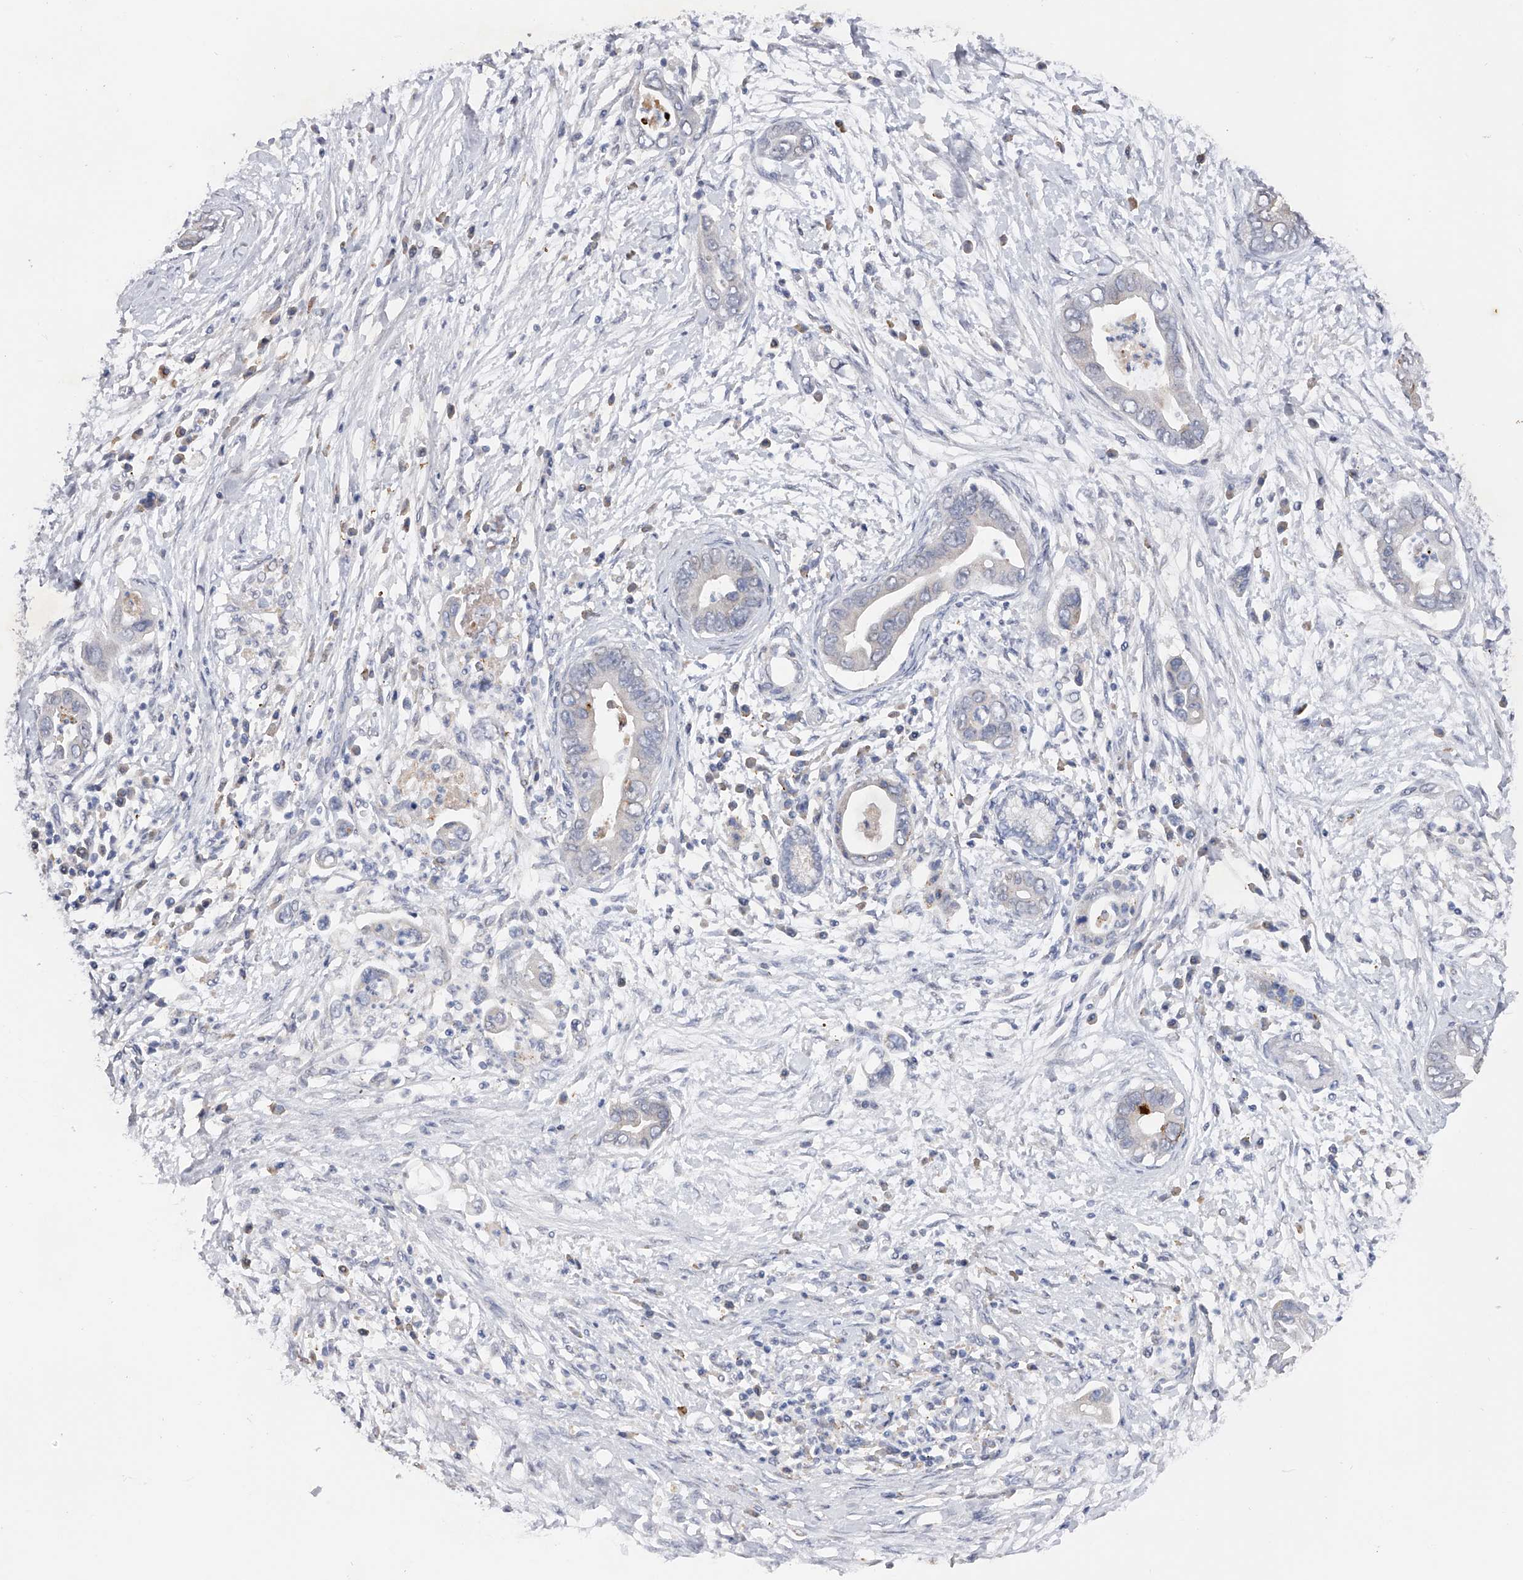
{"staining": {"intensity": "negative", "quantity": "none", "location": "none"}, "tissue": "pancreatic cancer", "cell_type": "Tumor cells", "image_type": "cancer", "snomed": [{"axis": "morphology", "description": "Adenocarcinoma, NOS"}, {"axis": "topography", "description": "Pancreas"}], "caption": "Tumor cells are negative for protein expression in human pancreatic cancer (adenocarcinoma).", "gene": "RWDD2A", "patient": {"sex": "male", "age": 75}}